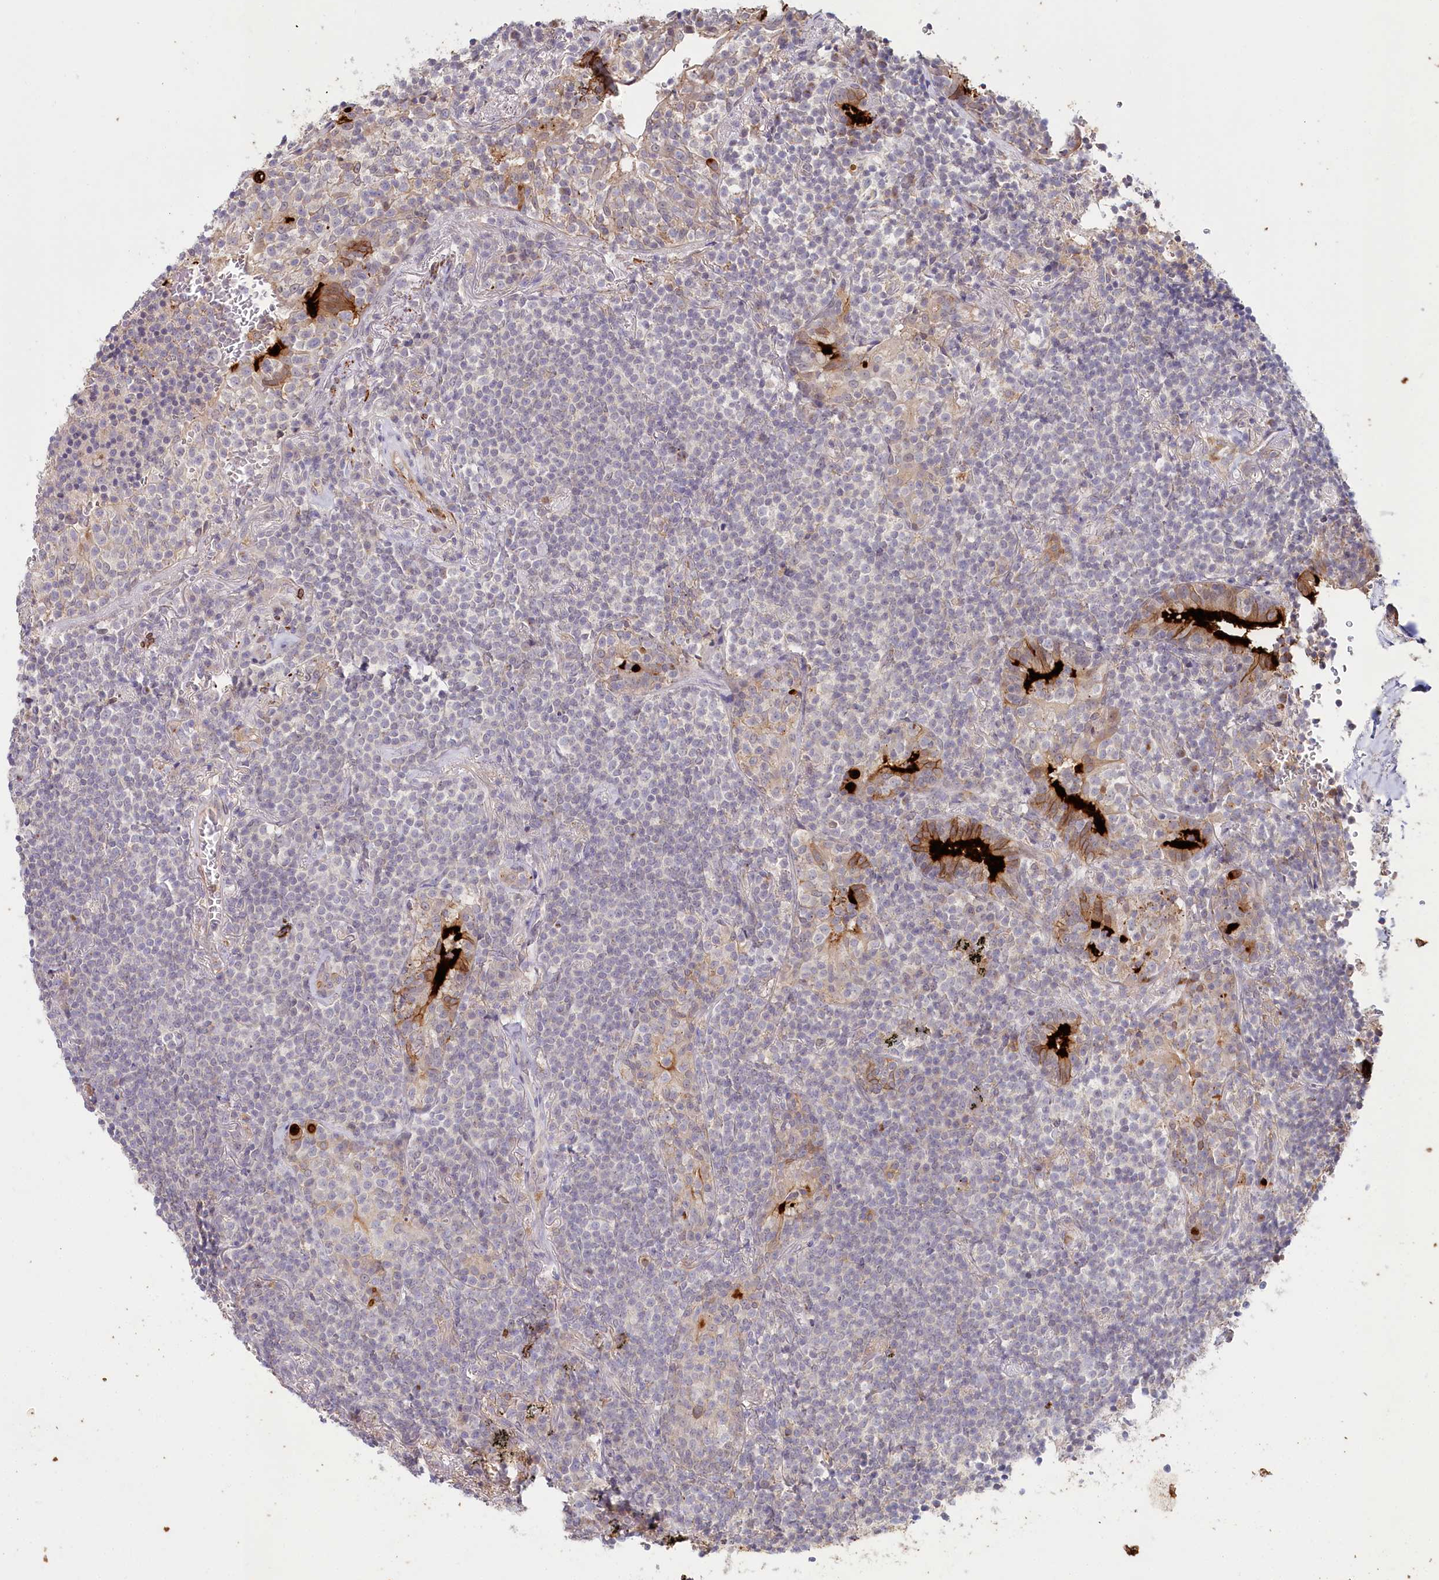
{"staining": {"intensity": "negative", "quantity": "none", "location": "none"}, "tissue": "lymphoma", "cell_type": "Tumor cells", "image_type": "cancer", "snomed": [{"axis": "morphology", "description": "Malignant lymphoma, non-Hodgkin's type, Low grade"}, {"axis": "topography", "description": "Lung"}], "caption": "Lymphoma stained for a protein using IHC displays no expression tumor cells.", "gene": "ALDH3B1", "patient": {"sex": "female", "age": 71}}